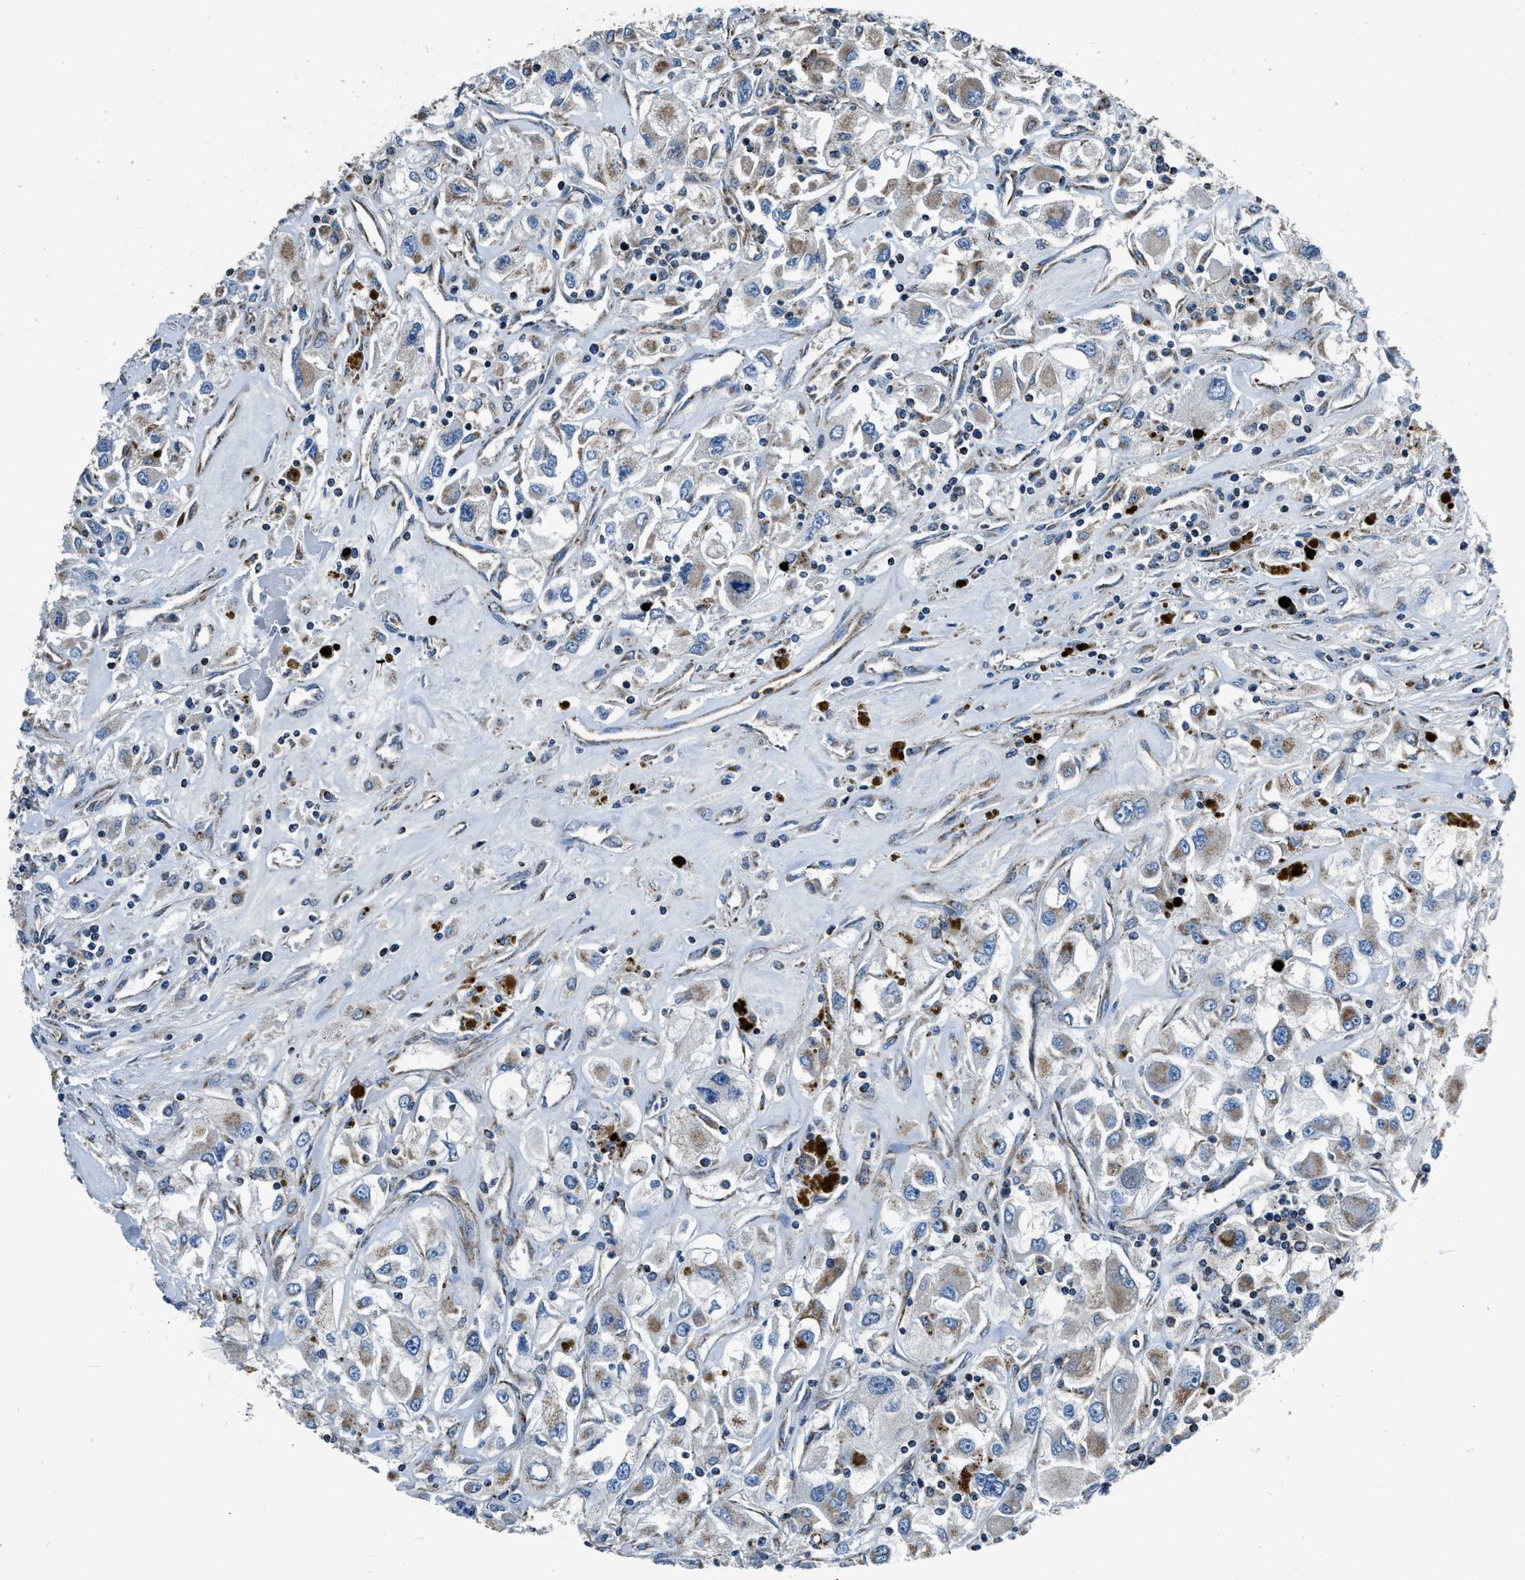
{"staining": {"intensity": "weak", "quantity": "<25%", "location": "cytoplasmic/membranous"}, "tissue": "renal cancer", "cell_type": "Tumor cells", "image_type": "cancer", "snomed": [{"axis": "morphology", "description": "Adenocarcinoma, NOS"}, {"axis": "topography", "description": "Kidney"}], "caption": "There is no significant staining in tumor cells of renal cancer (adenocarcinoma).", "gene": "OGDH", "patient": {"sex": "female", "age": 52}}